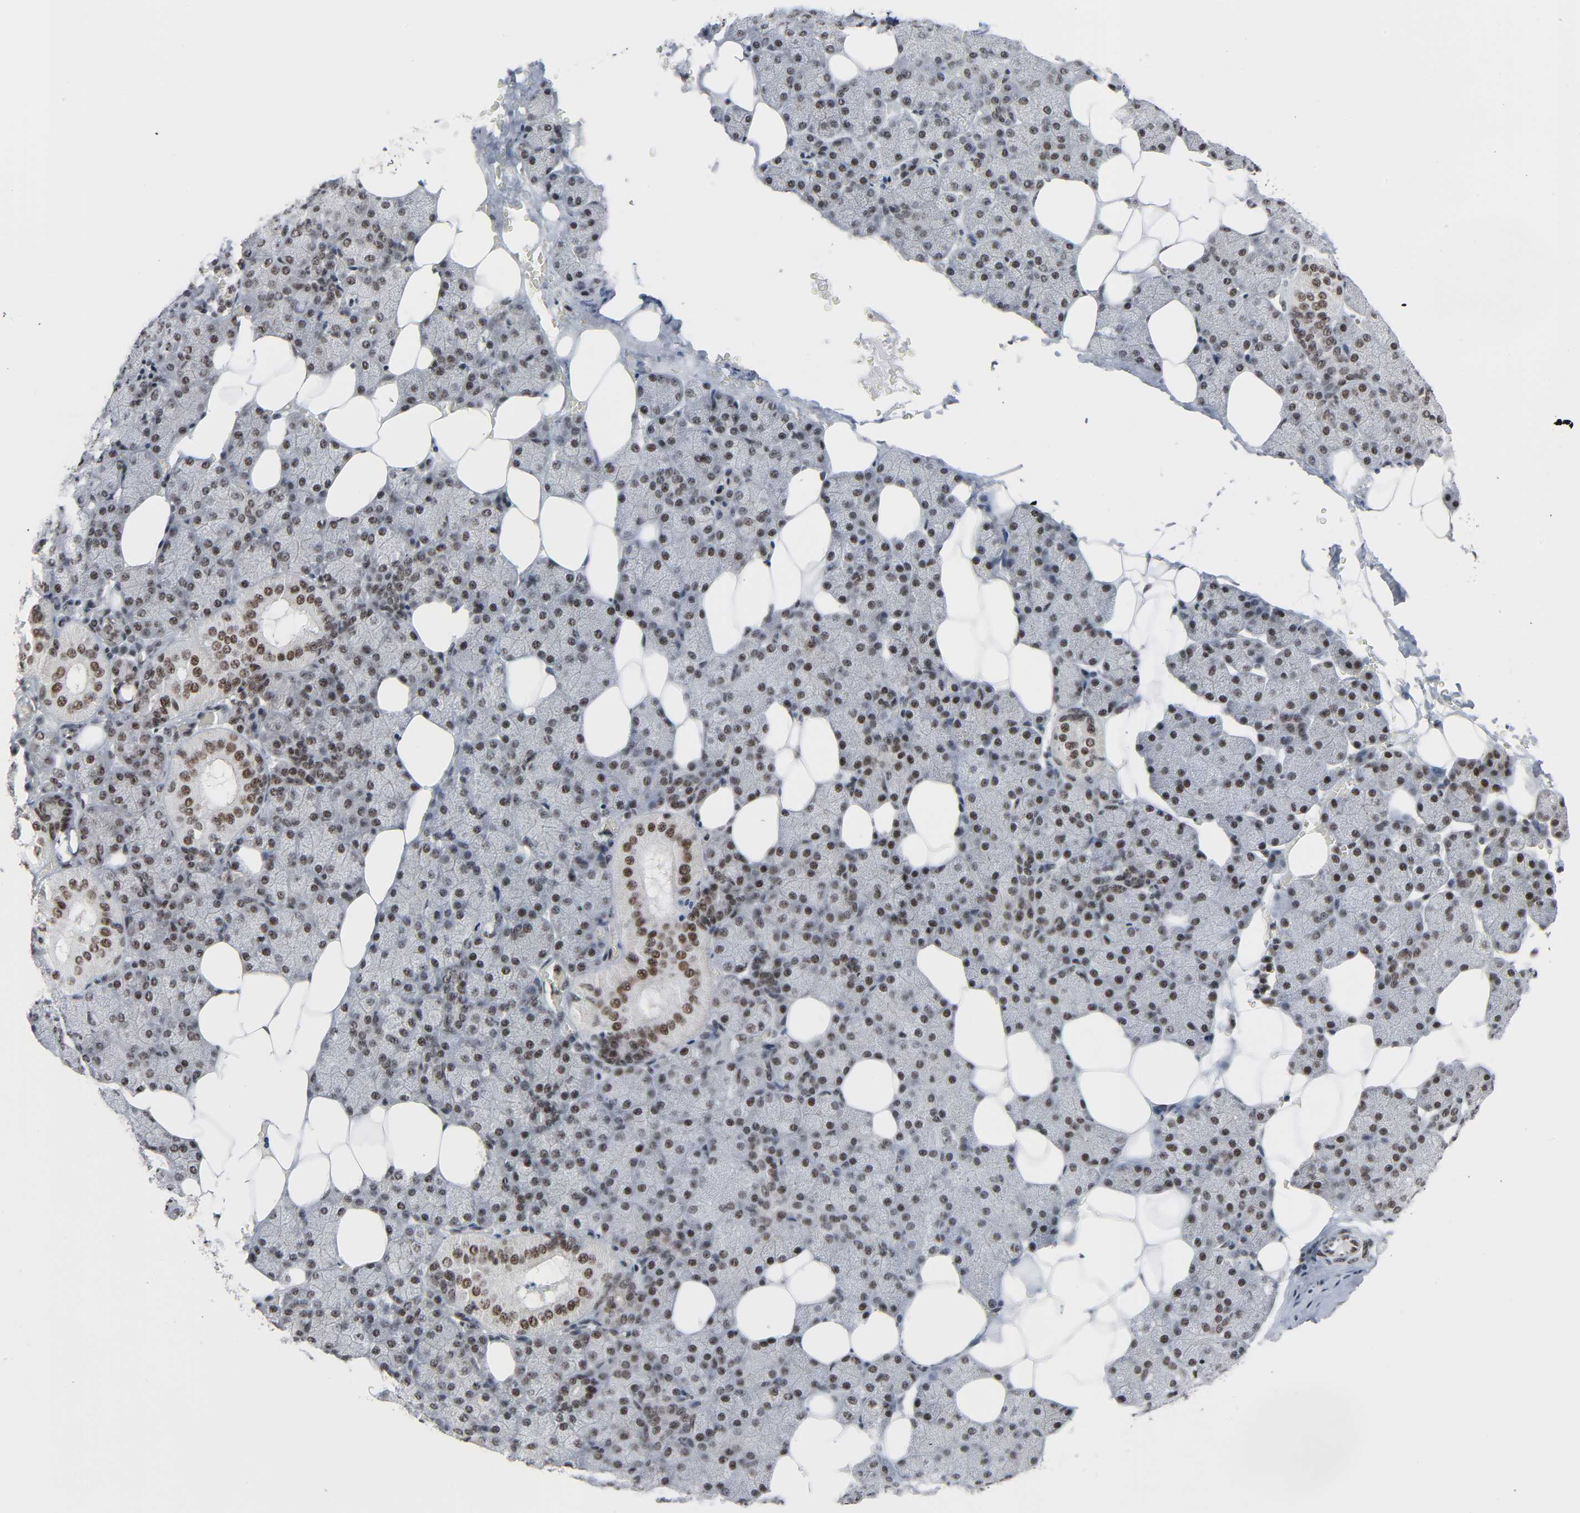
{"staining": {"intensity": "moderate", "quantity": ">75%", "location": "nuclear"}, "tissue": "salivary gland", "cell_type": "Glandular cells", "image_type": "normal", "snomed": [{"axis": "morphology", "description": "Normal tissue, NOS"}, {"axis": "topography", "description": "Lymph node"}, {"axis": "topography", "description": "Salivary gland"}], "caption": "Immunohistochemistry (IHC) histopathology image of benign salivary gland: salivary gland stained using immunohistochemistry shows medium levels of moderate protein expression localized specifically in the nuclear of glandular cells, appearing as a nuclear brown color.", "gene": "CDK7", "patient": {"sex": "male", "age": 8}}